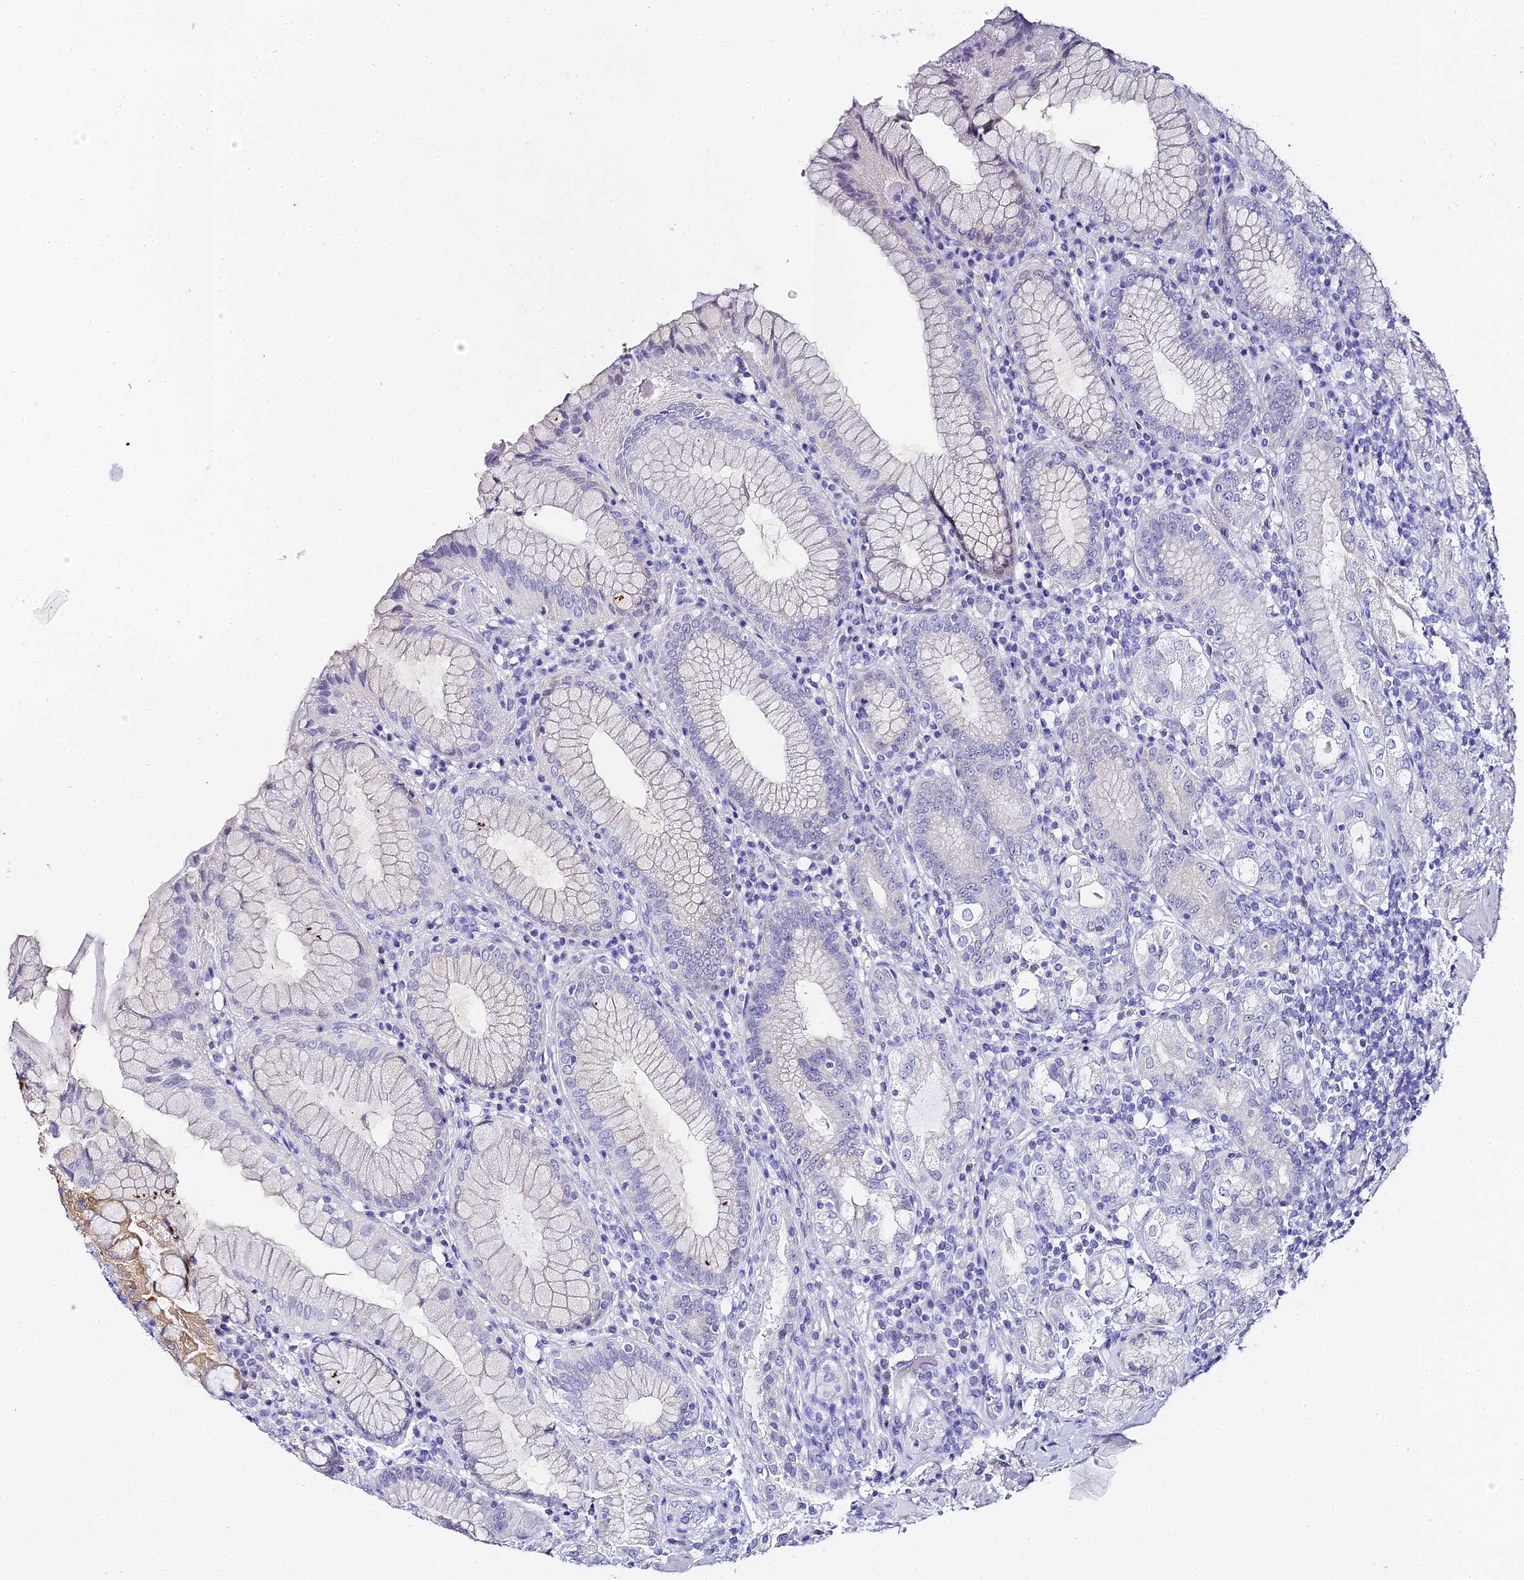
{"staining": {"intensity": "negative", "quantity": "none", "location": "none"}, "tissue": "stomach", "cell_type": "Glandular cells", "image_type": "normal", "snomed": [{"axis": "morphology", "description": "Normal tissue, NOS"}, {"axis": "topography", "description": "Stomach, upper"}, {"axis": "topography", "description": "Stomach, lower"}], "caption": "Immunohistochemistry (IHC) of unremarkable stomach displays no positivity in glandular cells.", "gene": "ABHD14A", "patient": {"sex": "female", "age": 76}}